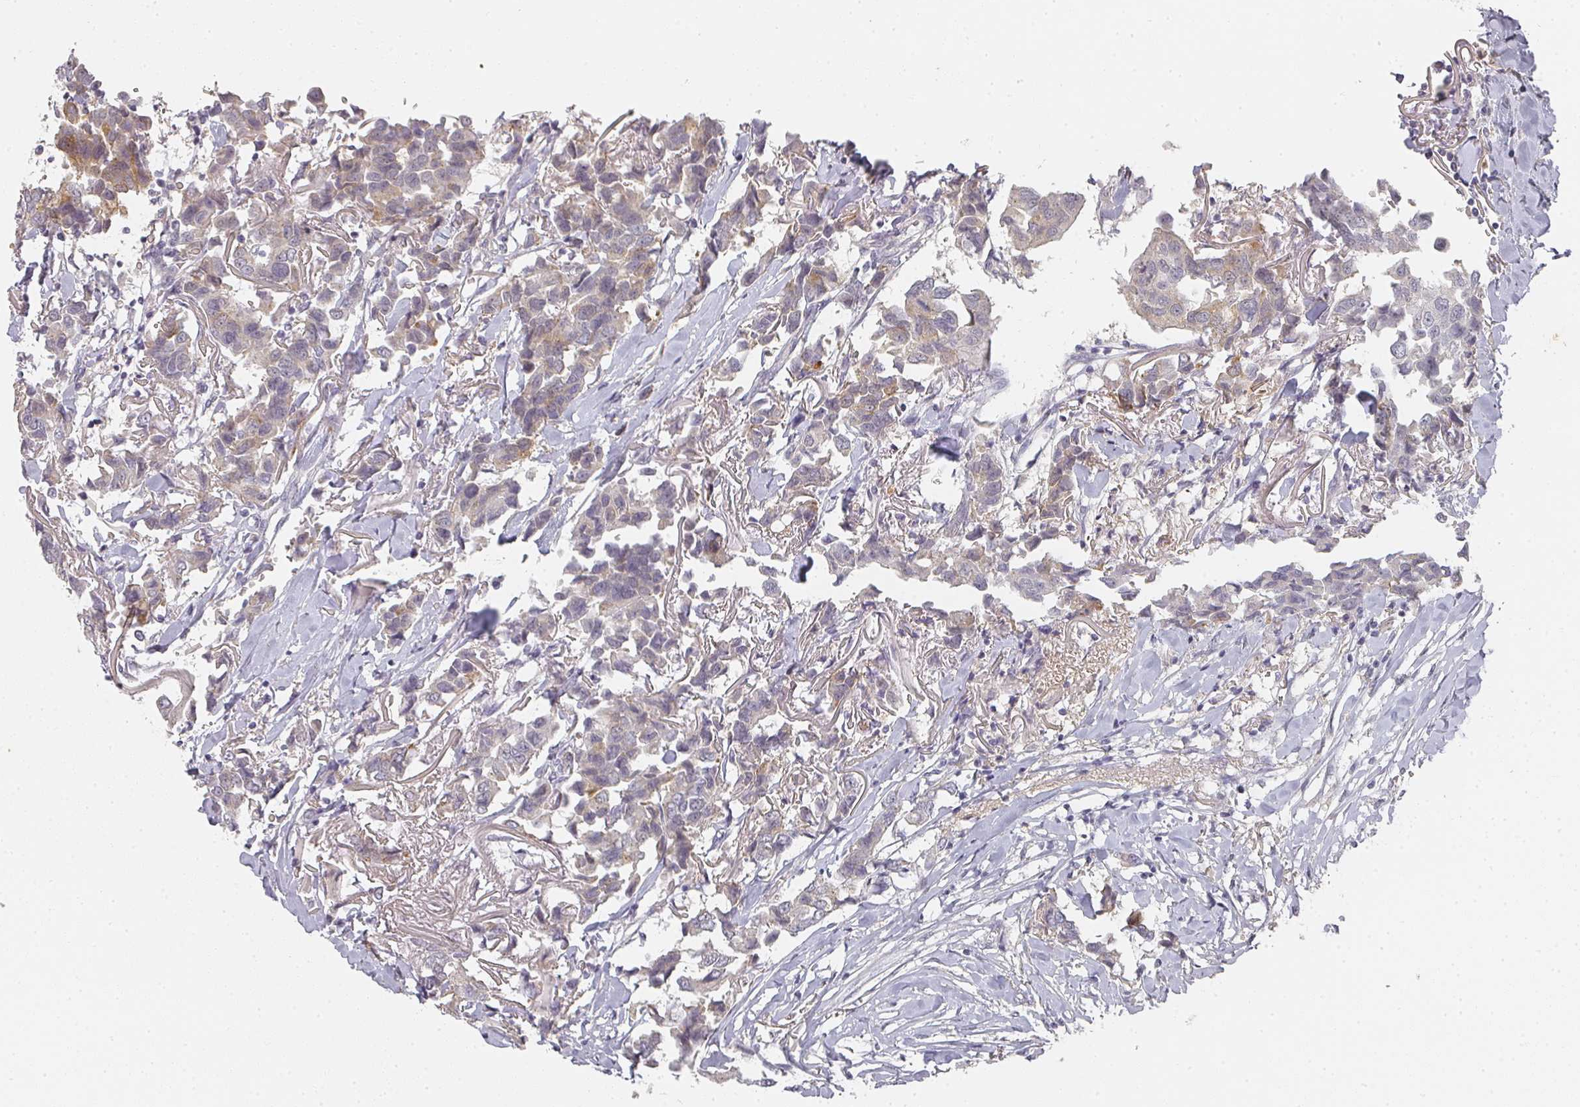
{"staining": {"intensity": "weak", "quantity": "25%-75%", "location": "cytoplasmic/membranous"}, "tissue": "breast cancer", "cell_type": "Tumor cells", "image_type": "cancer", "snomed": [{"axis": "morphology", "description": "Duct carcinoma"}, {"axis": "topography", "description": "Breast"}], "caption": "Breast cancer (infiltrating ductal carcinoma) stained with a protein marker reveals weak staining in tumor cells.", "gene": "SHISA2", "patient": {"sex": "female", "age": 80}}